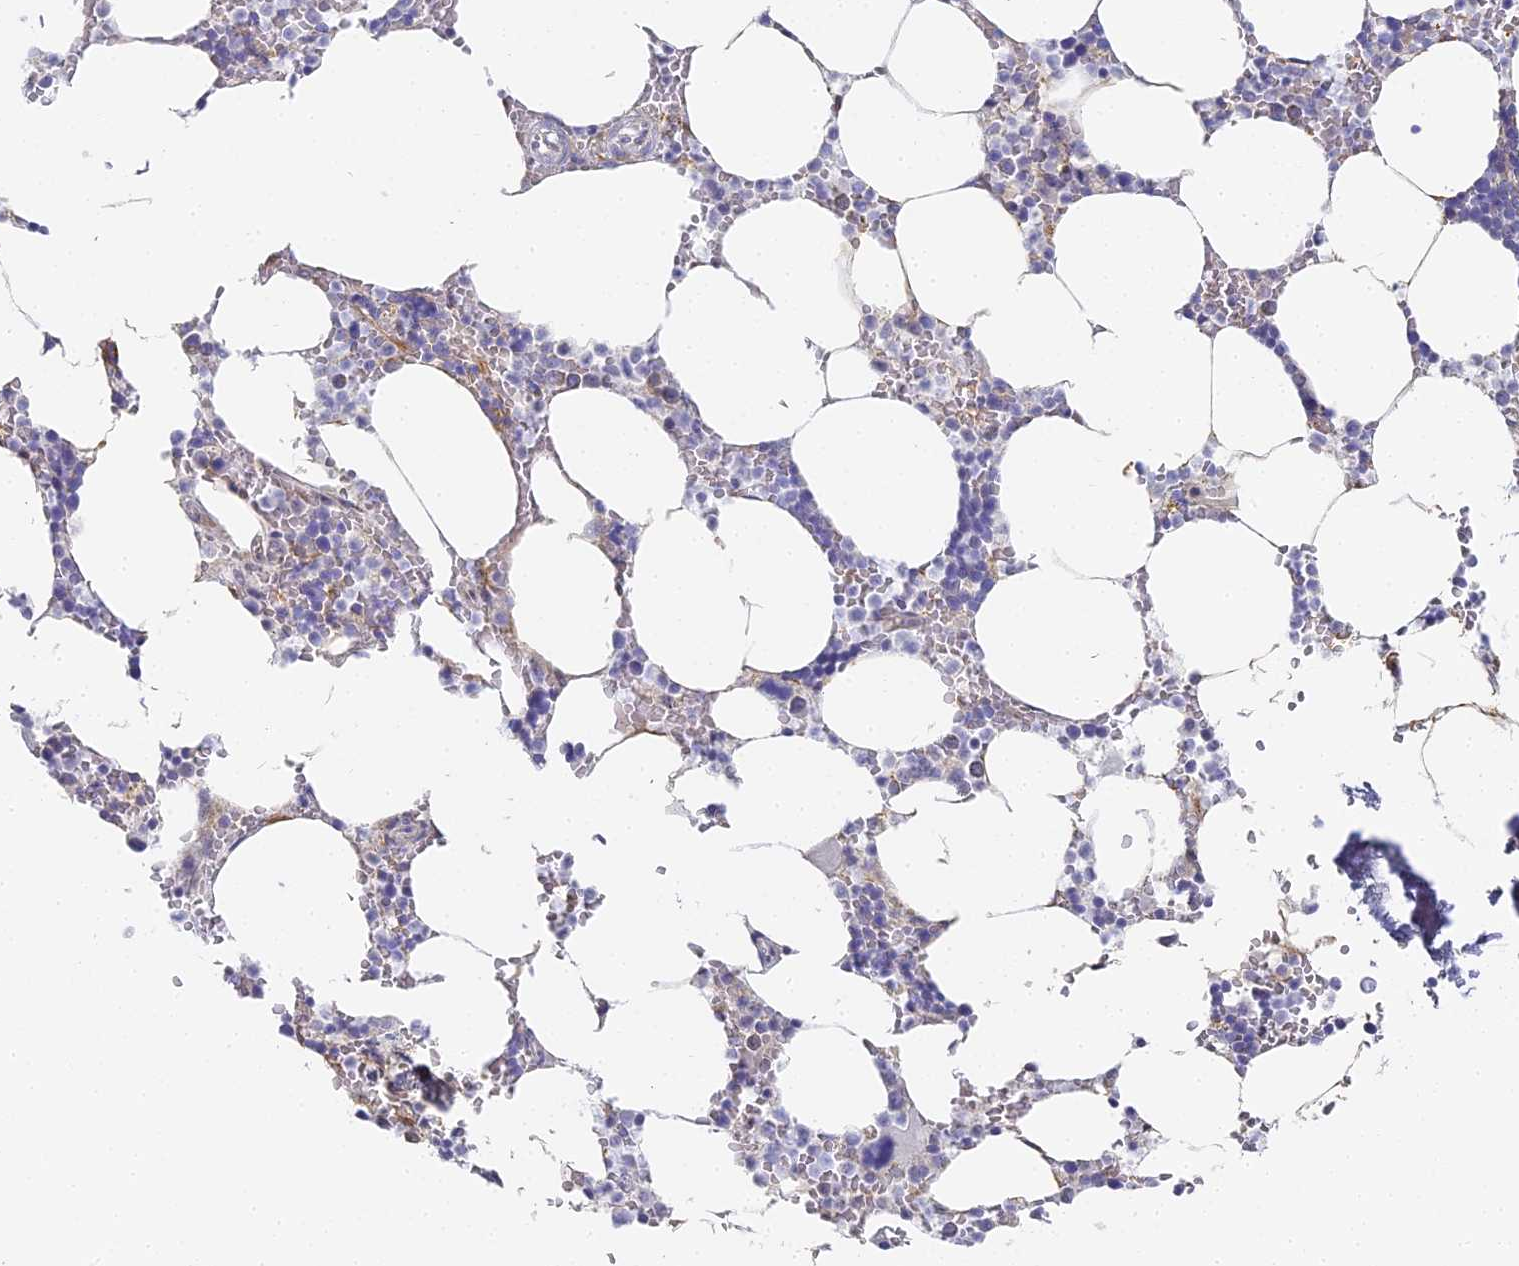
{"staining": {"intensity": "negative", "quantity": "none", "location": "none"}, "tissue": "bone marrow", "cell_type": "Hematopoietic cells", "image_type": "normal", "snomed": [{"axis": "morphology", "description": "Normal tissue, NOS"}, {"axis": "topography", "description": "Bone marrow"}], "caption": "Hematopoietic cells are negative for protein expression in benign human bone marrow.", "gene": "GJA1", "patient": {"sex": "male", "age": 70}}